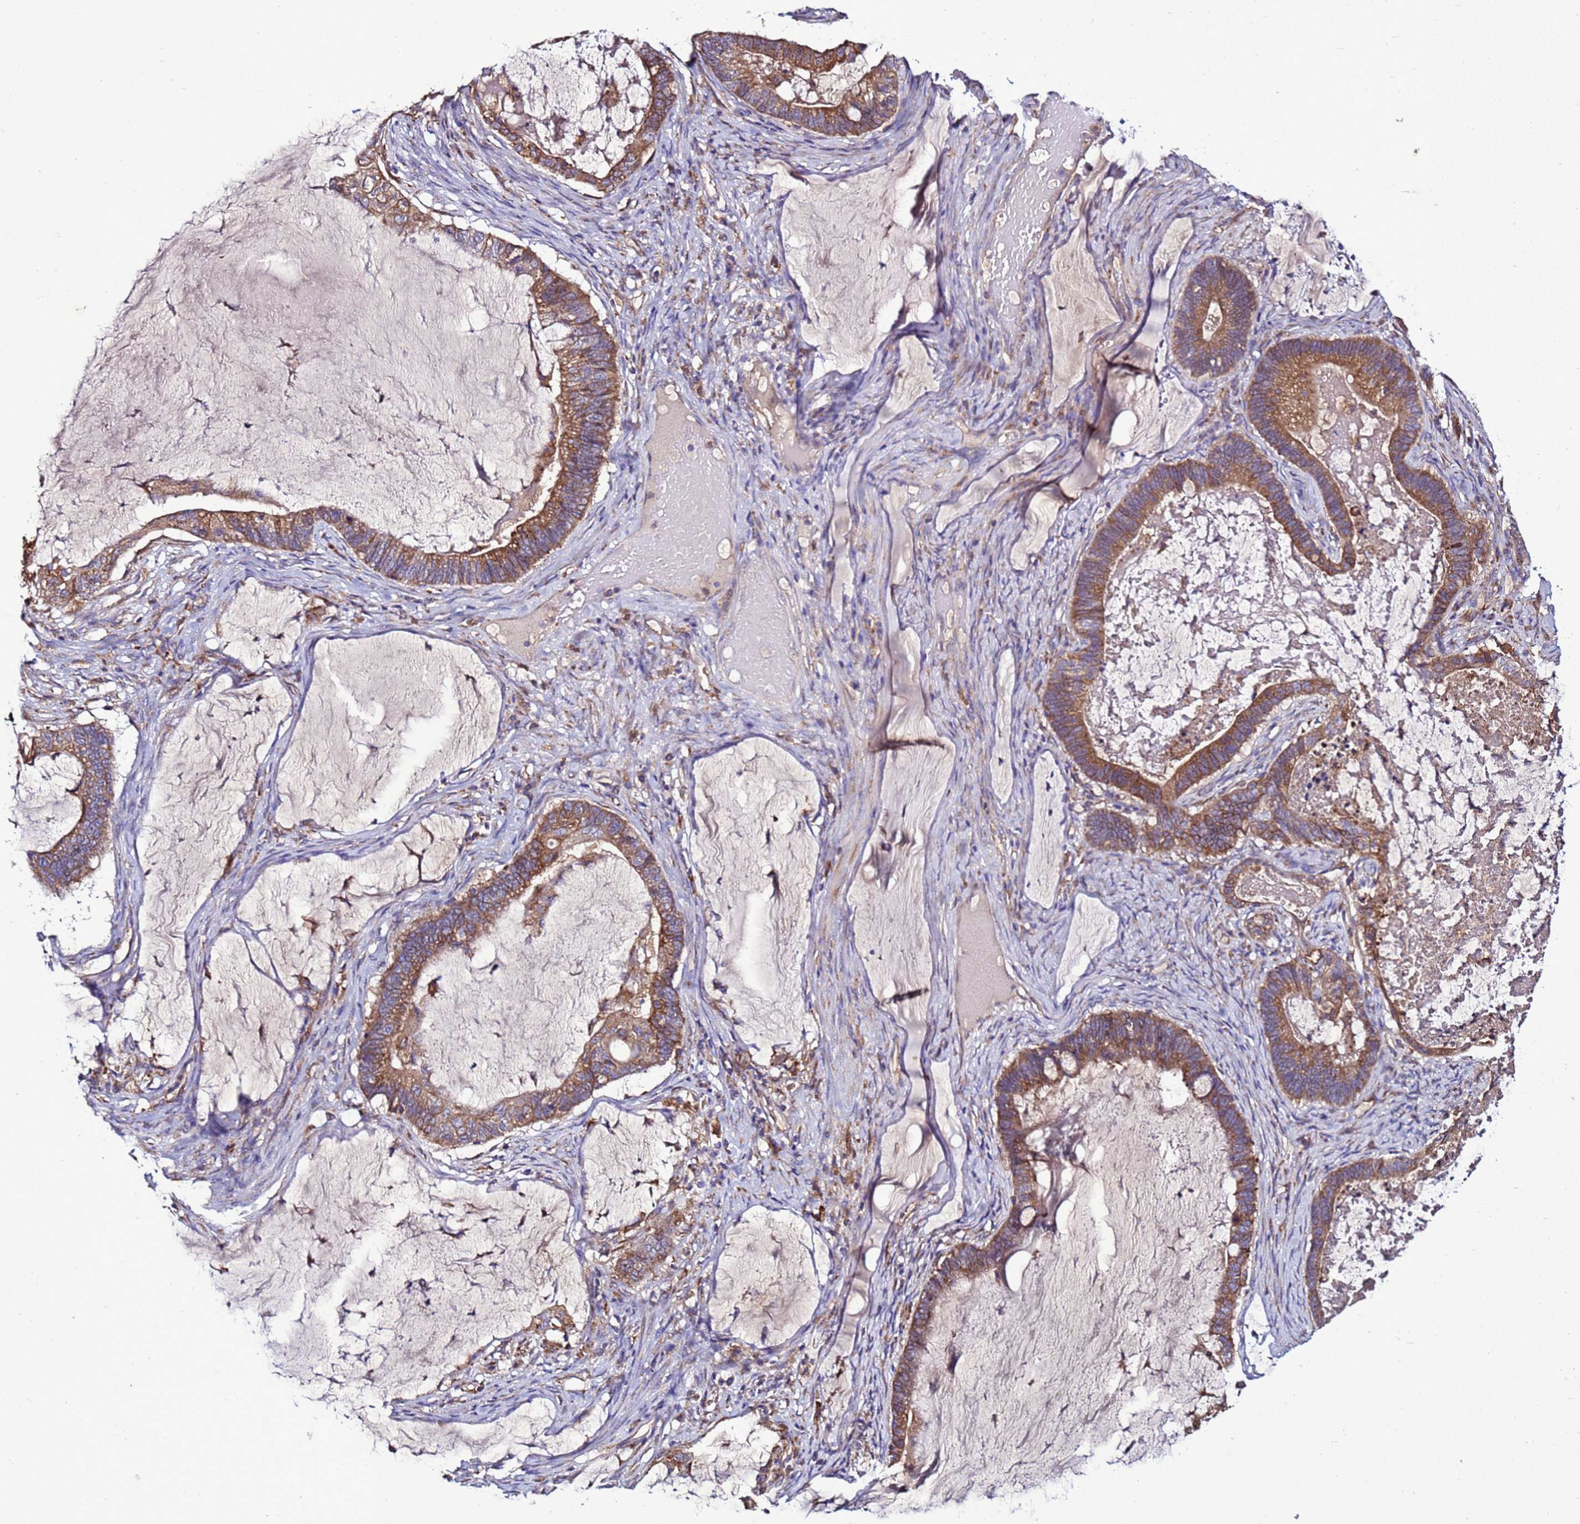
{"staining": {"intensity": "moderate", "quantity": ">75%", "location": "cytoplasmic/membranous"}, "tissue": "ovarian cancer", "cell_type": "Tumor cells", "image_type": "cancer", "snomed": [{"axis": "morphology", "description": "Cystadenocarcinoma, mucinous, NOS"}, {"axis": "topography", "description": "Ovary"}], "caption": "Brown immunohistochemical staining in mucinous cystadenocarcinoma (ovarian) reveals moderate cytoplasmic/membranous expression in approximately >75% of tumor cells. Using DAB (brown) and hematoxylin (blue) stains, captured at high magnification using brightfield microscopy.", "gene": "ANTKMT", "patient": {"sex": "female", "age": 61}}